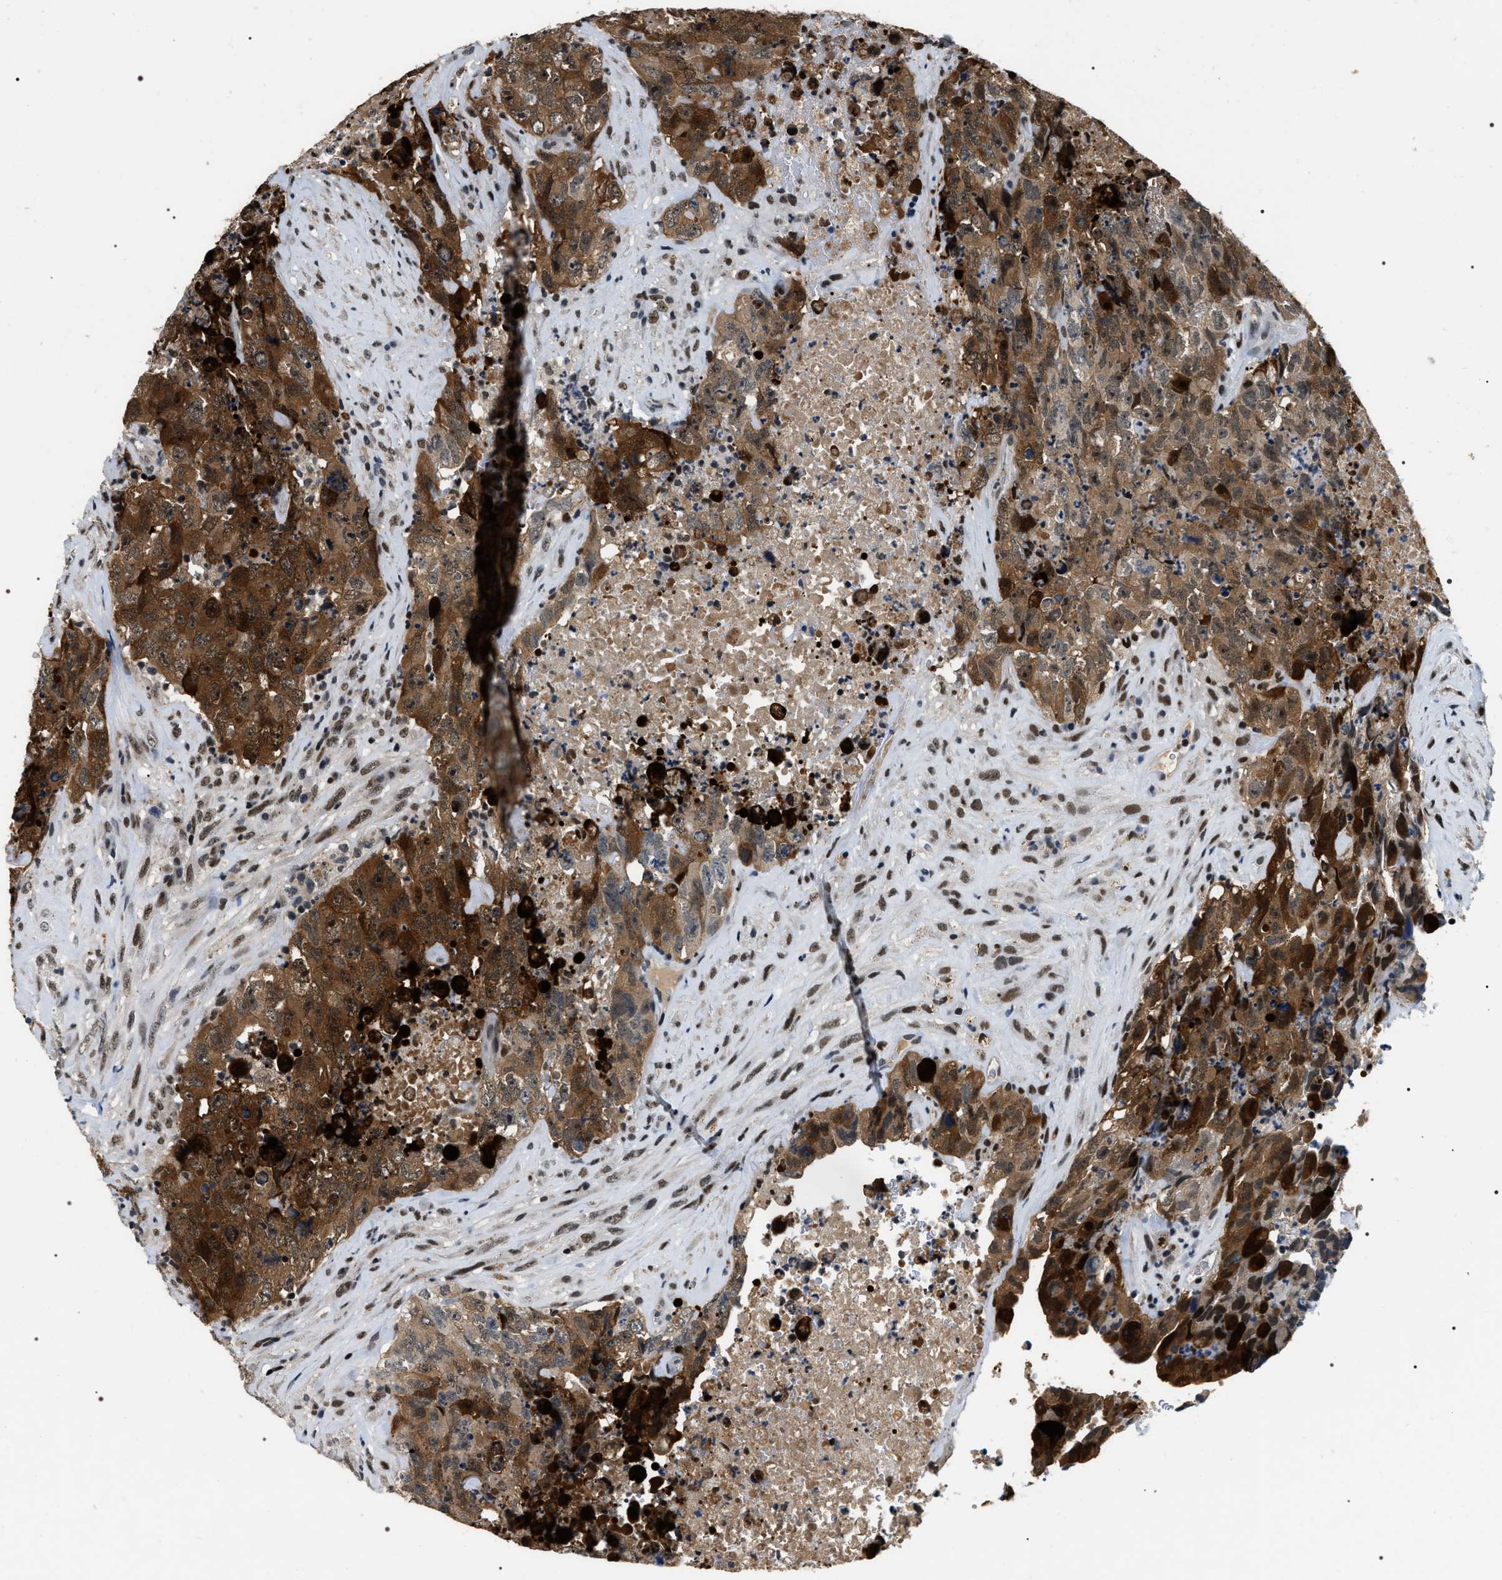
{"staining": {"intensity": "moderate", "quantity": ">75%", "location": "cytoplasmic/membranous,nuclear"}, "tissue": "testis cancer", "cell_type": "Tumor cells", "image_type": "cancer", "snomed": [{"axis": "morphology", "description": "Carcinoma, Embryonal, NOS"}, {"axis": "topography", "description": "Testis"}], "caption": "Immunohistochemical staining of human testis cancer shows moderate cytoplasmic/membranous and nuclear protein expression in about >75% of tumor cells.", "gene": "C7orf25", "patient": {"sex": "male", "age": 32}}